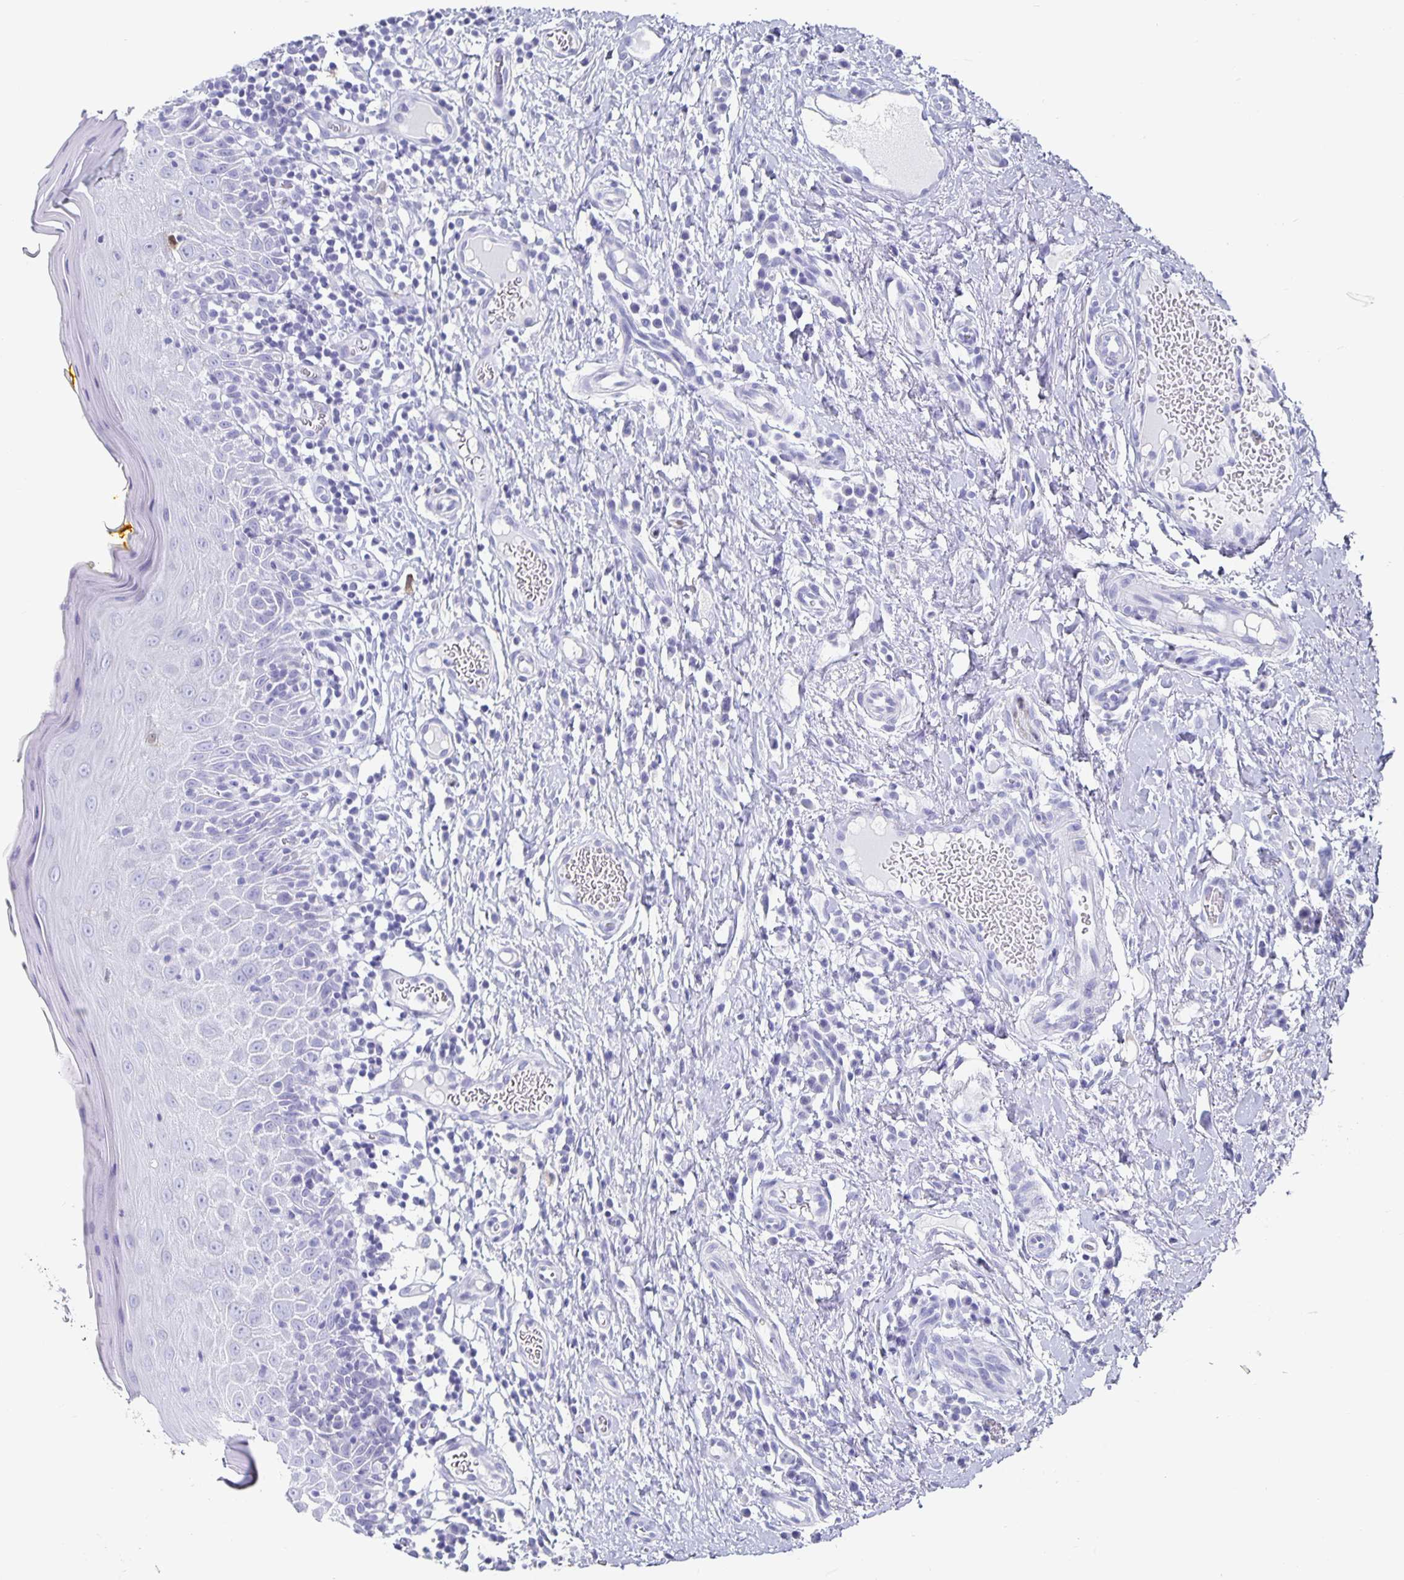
{"staining": {"intensity": "negative", "quantity": "none", "location": "none"}, "tissue": "oral mucosa", "cell_type": "Squamous epithelial cells", "image_type": "normal", "snomed": [{"axis": "morphology", "description": "Normal tissue, NOS"}, {"axis": "topography", "description": "Oral tissue"}, {"axis": "topography", "description": "Tounge, NOS"}], "caption": "This is an IHC photomicrograph of normal oral mucosa. There is no expression in squamous epithelial cells.", "gene": "CHGA", "patient": {"sex": "female", "age": 58}}